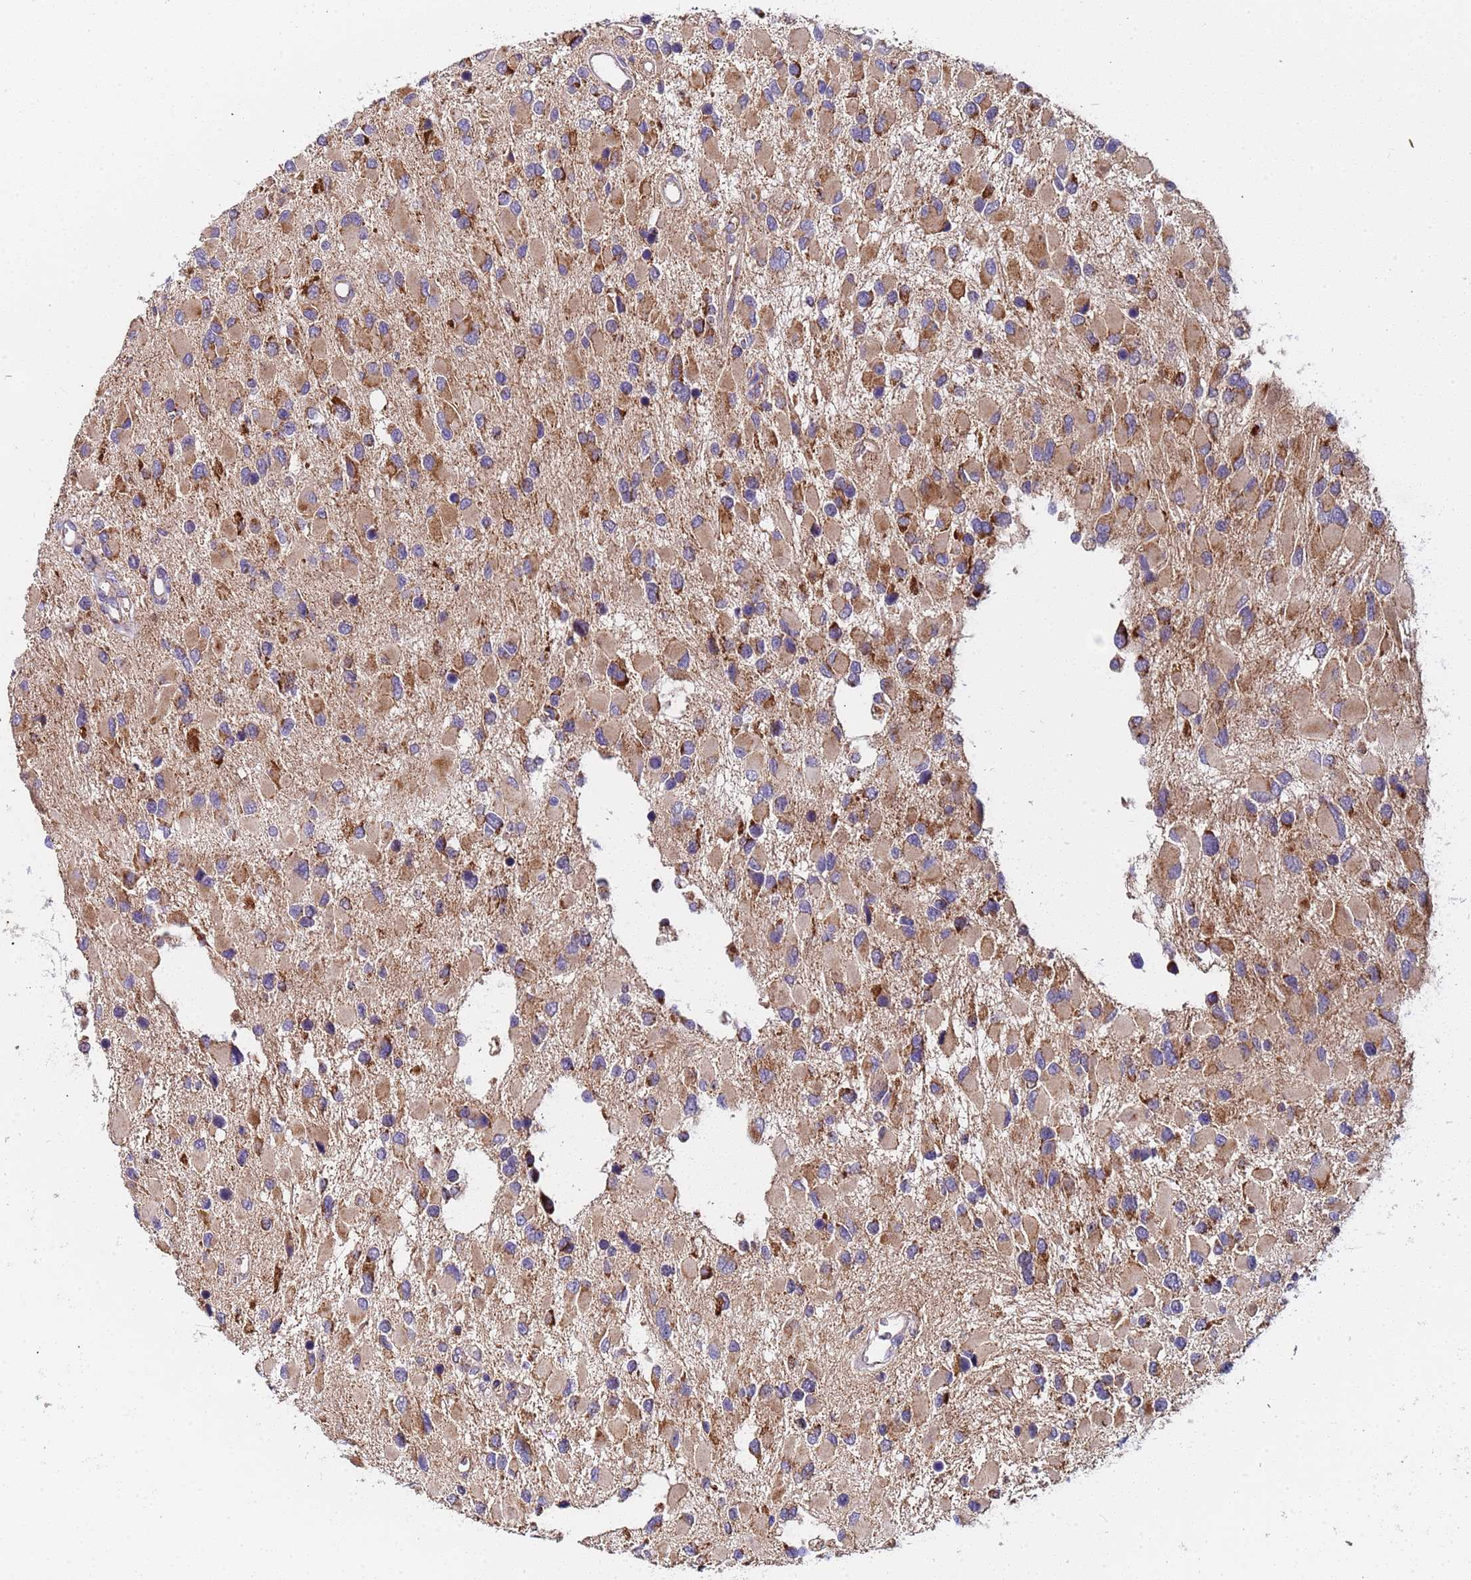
{"staining": {"intensity": "moderate", "quantity": "25%-75%", "location": "cytoplasmic/membranous"}, "tissue": "glioma", "cell_type": "Tumor cells", "image_type": "cancer", "snomed": [{"axis": "morphology", "description": "Glioma, malignant, High grade"}, {"axis": "topography", "description": "Brain"}], "caption": "Glioma stained with immunohistochemistry shows moderate cytoplasmic/membranous positivity in approximately 25%-75% of tumor cells.", "gene": "TMEM126A", "patient": {"sex": "male", "age": 53}}